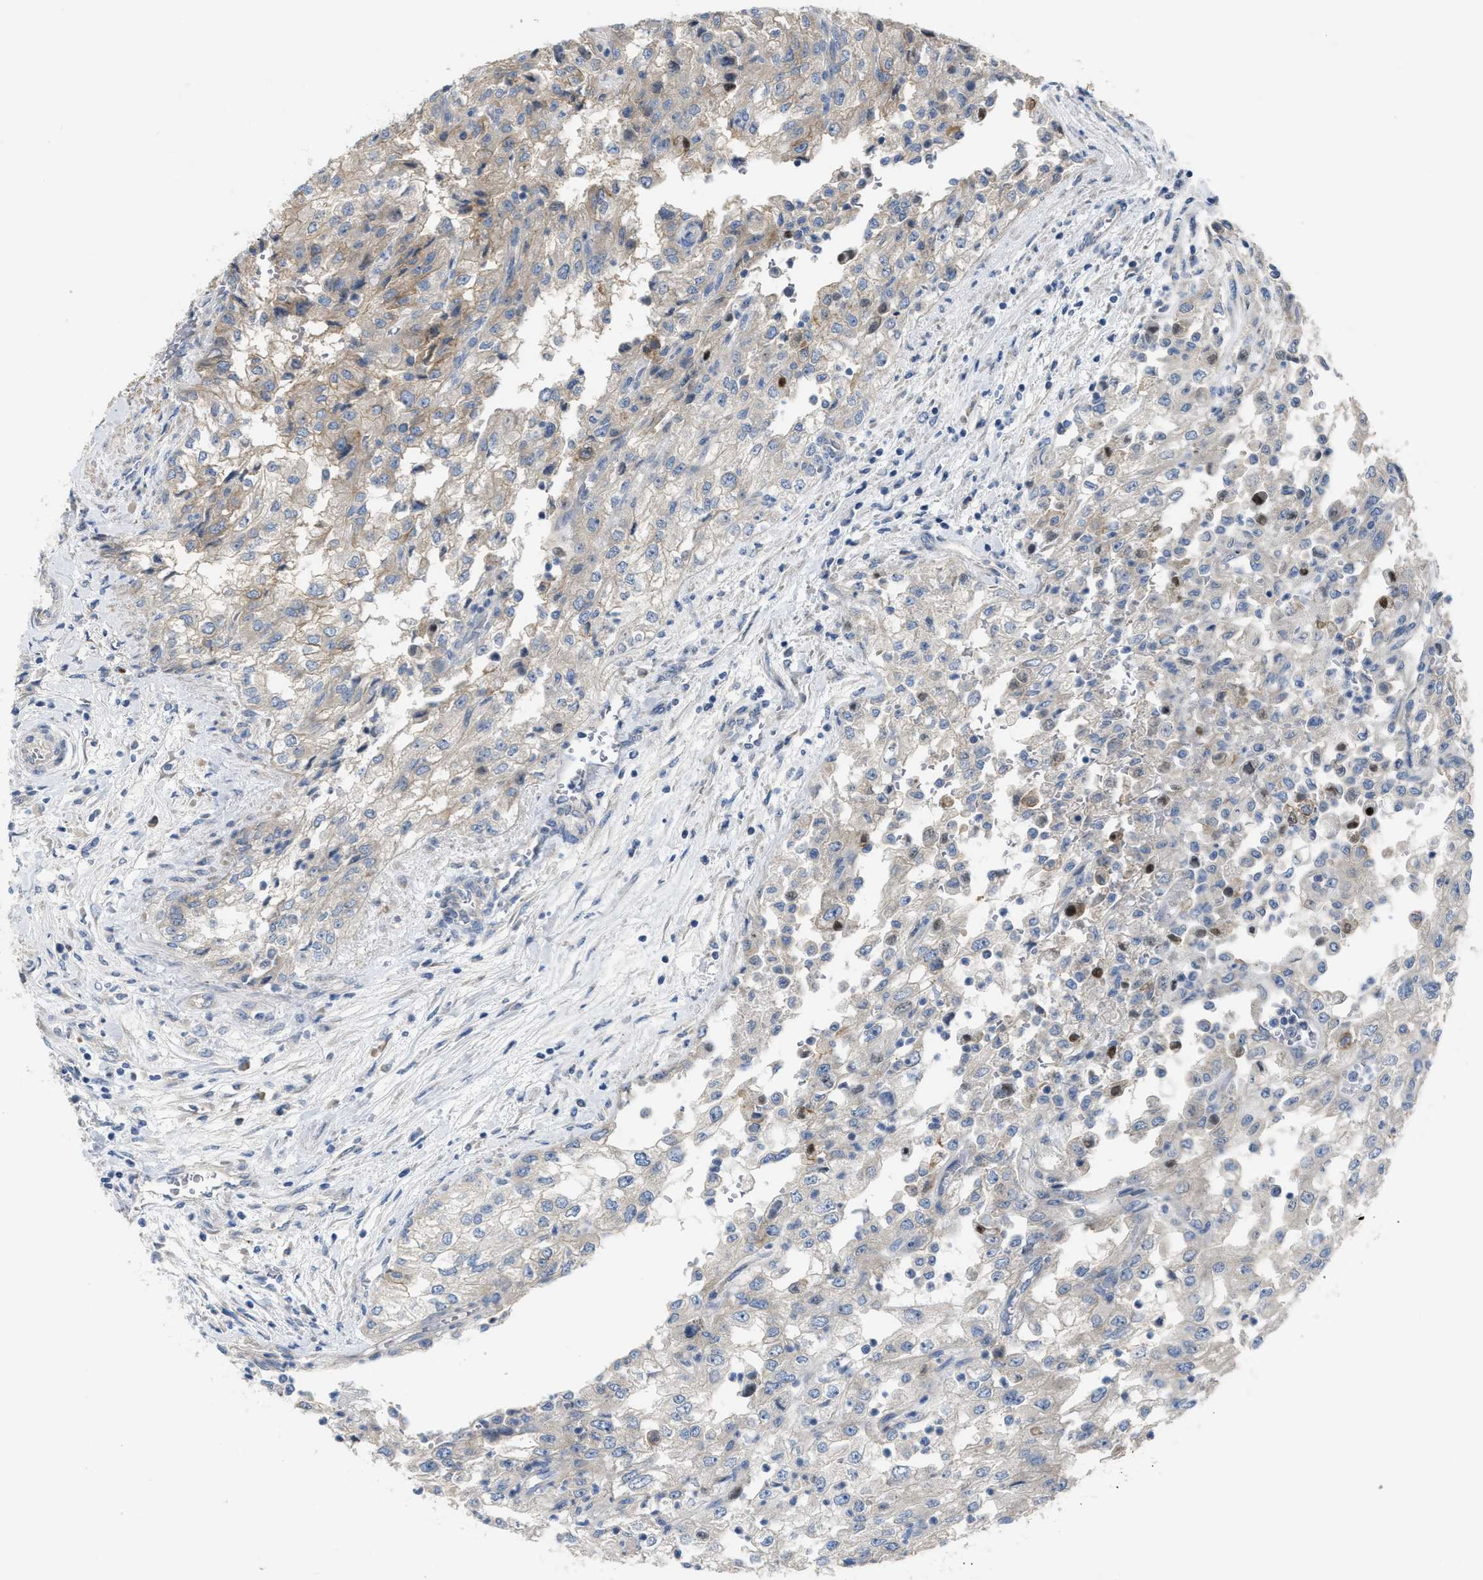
{"staining": {"intensity": "weak", "quantity": "<25%", "location": "cytoplasmic/membranous"}, "tissue": "renal cancer", "cell_type": "Tumor cells", "image_type": "cancer", "snomed": [{"axis": "morphology", "description": "Adenocarcinoma, NOS"}, {"axis": "topography", "description": "Kidney"}], "caption": "High magnification brightfield microscopy of renal adenocarcinoma stained with DAB (brown) and counterstained with hematoxylin (blue): tumor cells show no significant positivity.", "gene": "DHX58", "patient": {"sex": "female", "age": 54}}